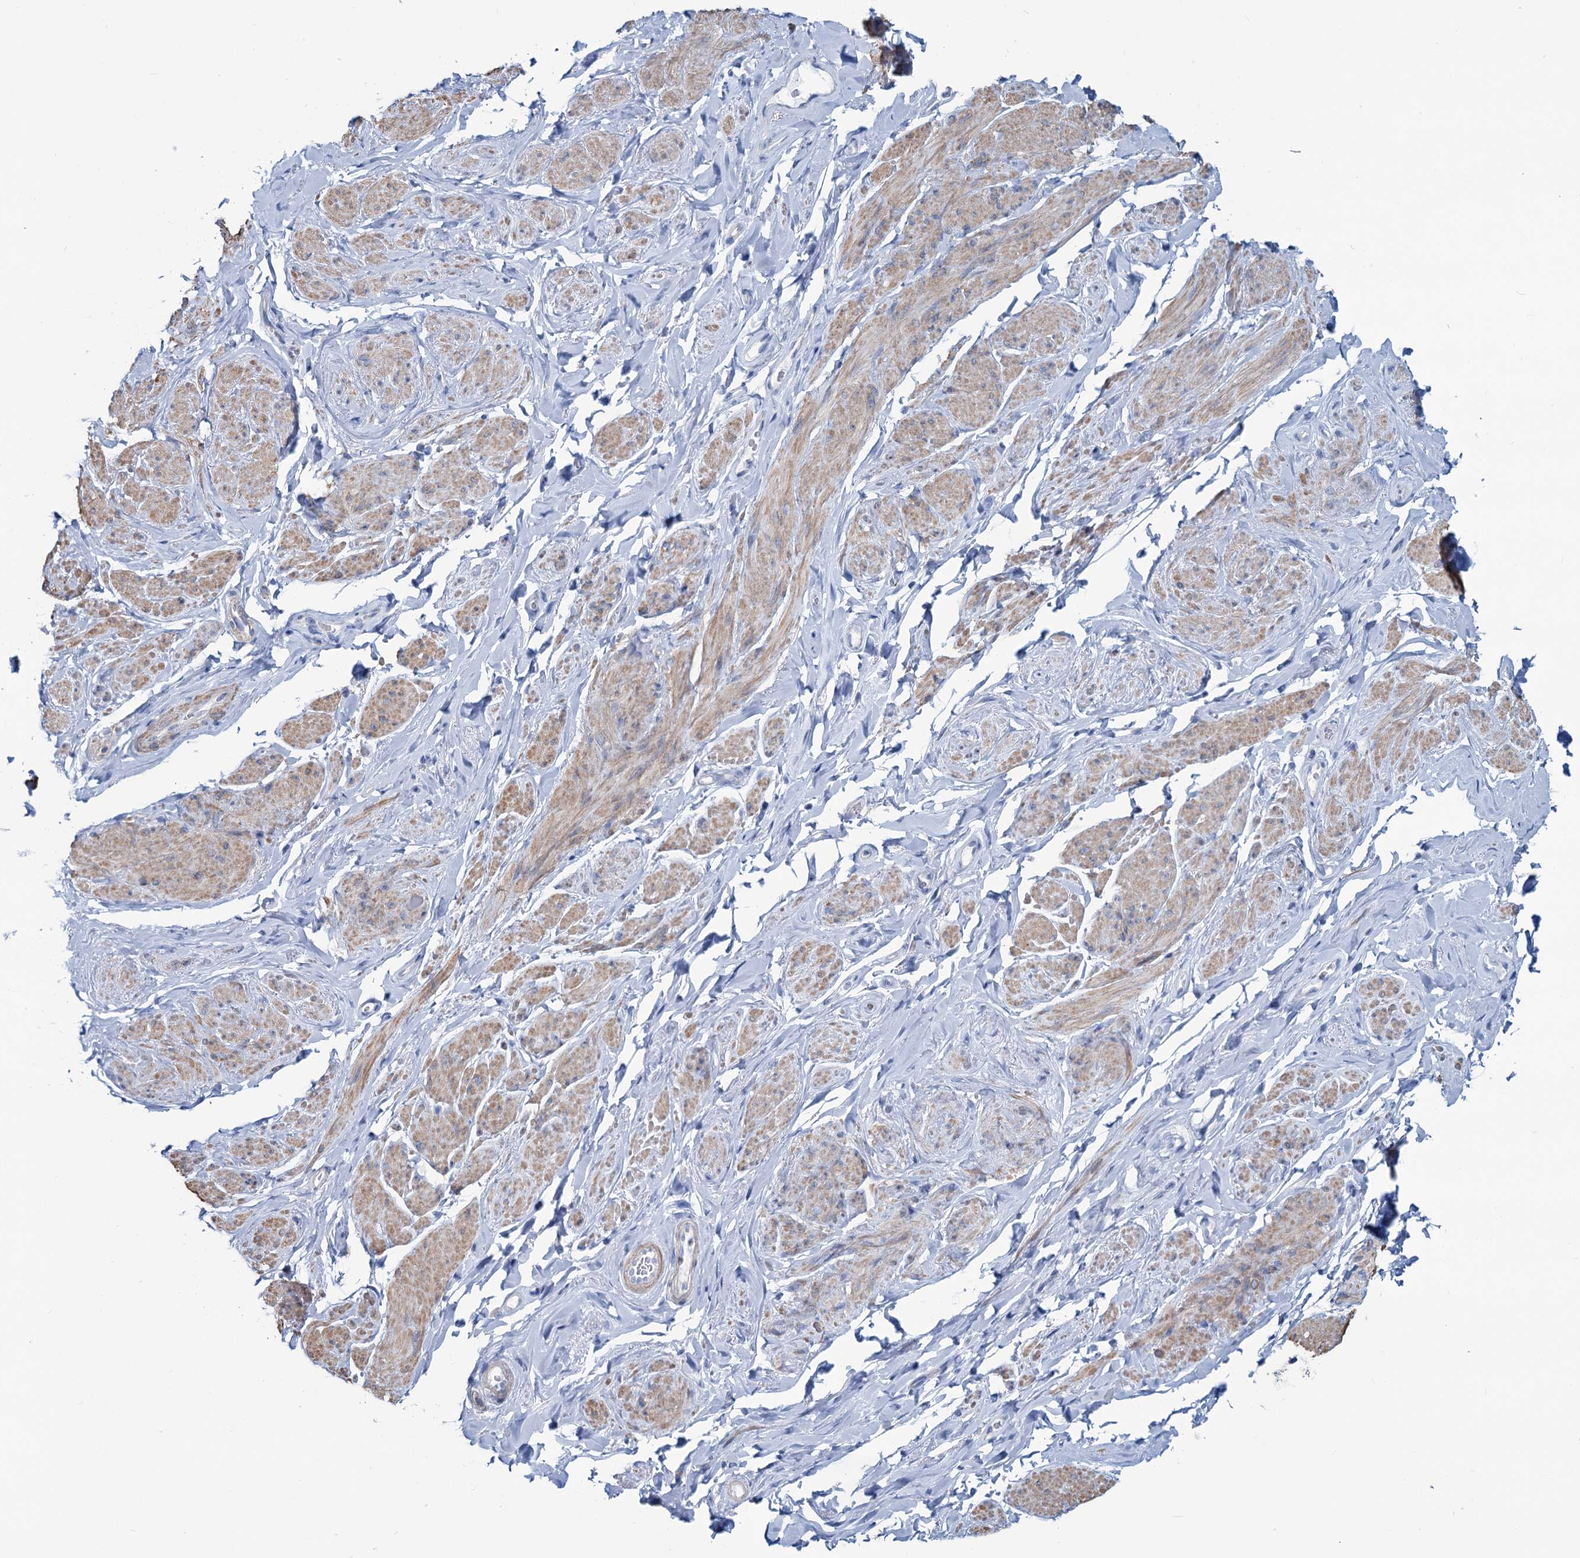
{"staining": {"intensity": "weak", "quantity": ">75%", "location": "cytoplasmic/membranous"}, "tissue": "smooth muscle", "cell_type": "Smooth muscle cells", "image_type": "normal", "snomed": [{"axis": "morphology", "description": "Normal tissue, NOS"}, {"axis": "topography", "description": "Smooth muscle"}, {"axis": "topography", "description": "Peripheral nerve tissue"}], "caption": "Immunohistochemical staining of unremarkable smooth muscle shows >75% levels of weak cytoplasmic/membranous protein staining in approximately >75% of smooth muscle cells.", "gene": "SLC1A3", "patient": {"sex": "male", "age": 69}}